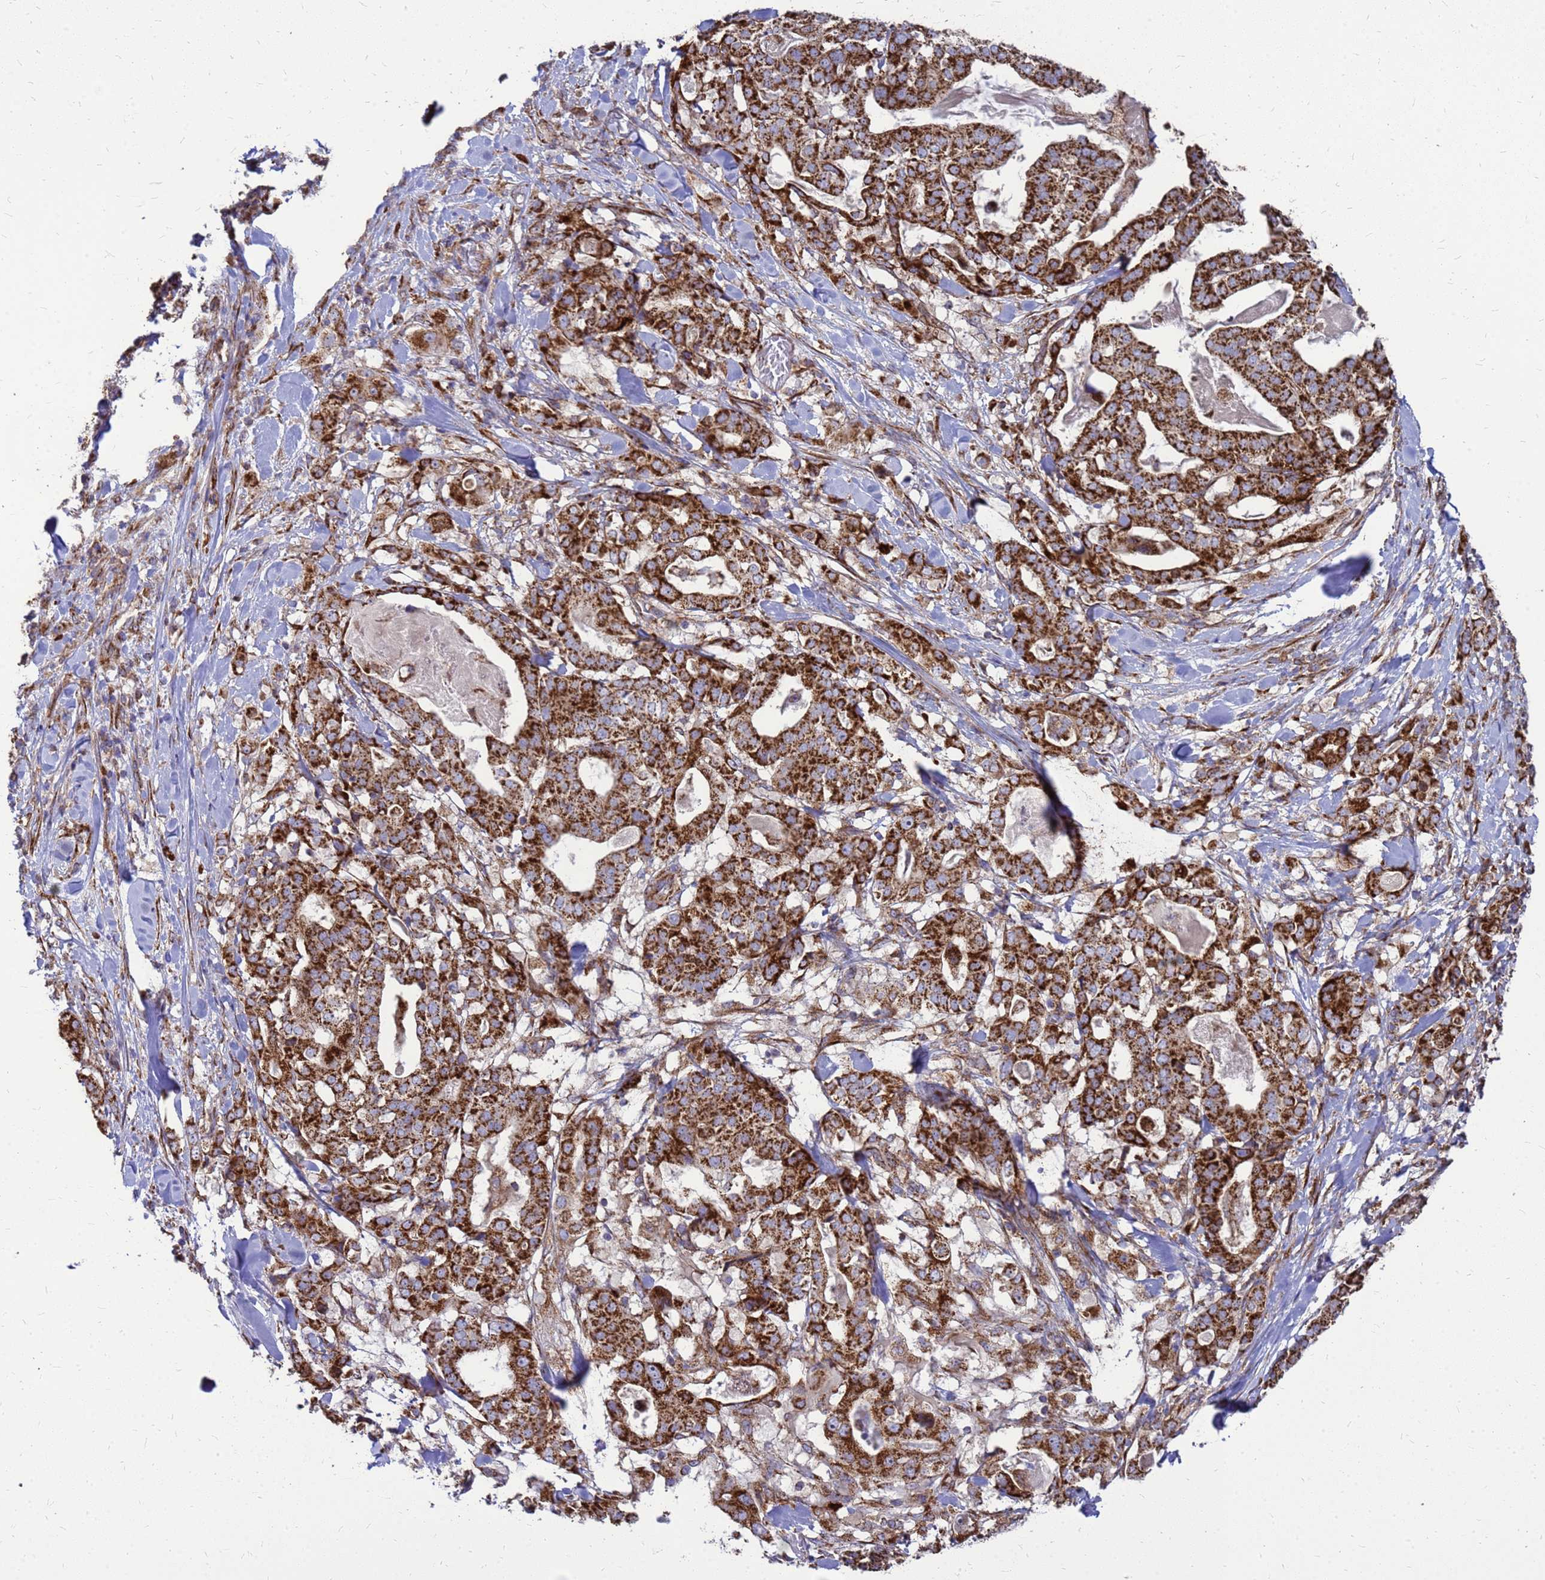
{"staining": {"intensity": "strong", "quantity": ">75%", "location": "cytoplasmic/membranous"}, "tissue": "stomach cancer", "cell_type": "Tumor cells", "image_type": "cancer", "snomed": [{"axis": "morphology", "description": "Adenocarcinoma, NOS"}, {"axis": "topography", "description": "Stomach"}], "caption": "Human stomach cancer (adenocarcinoma) stained with a protein marker reveals strong staining in tumor cells.", "gene": "FSTL4", "patient": {"sex": "male", "age": 48}}